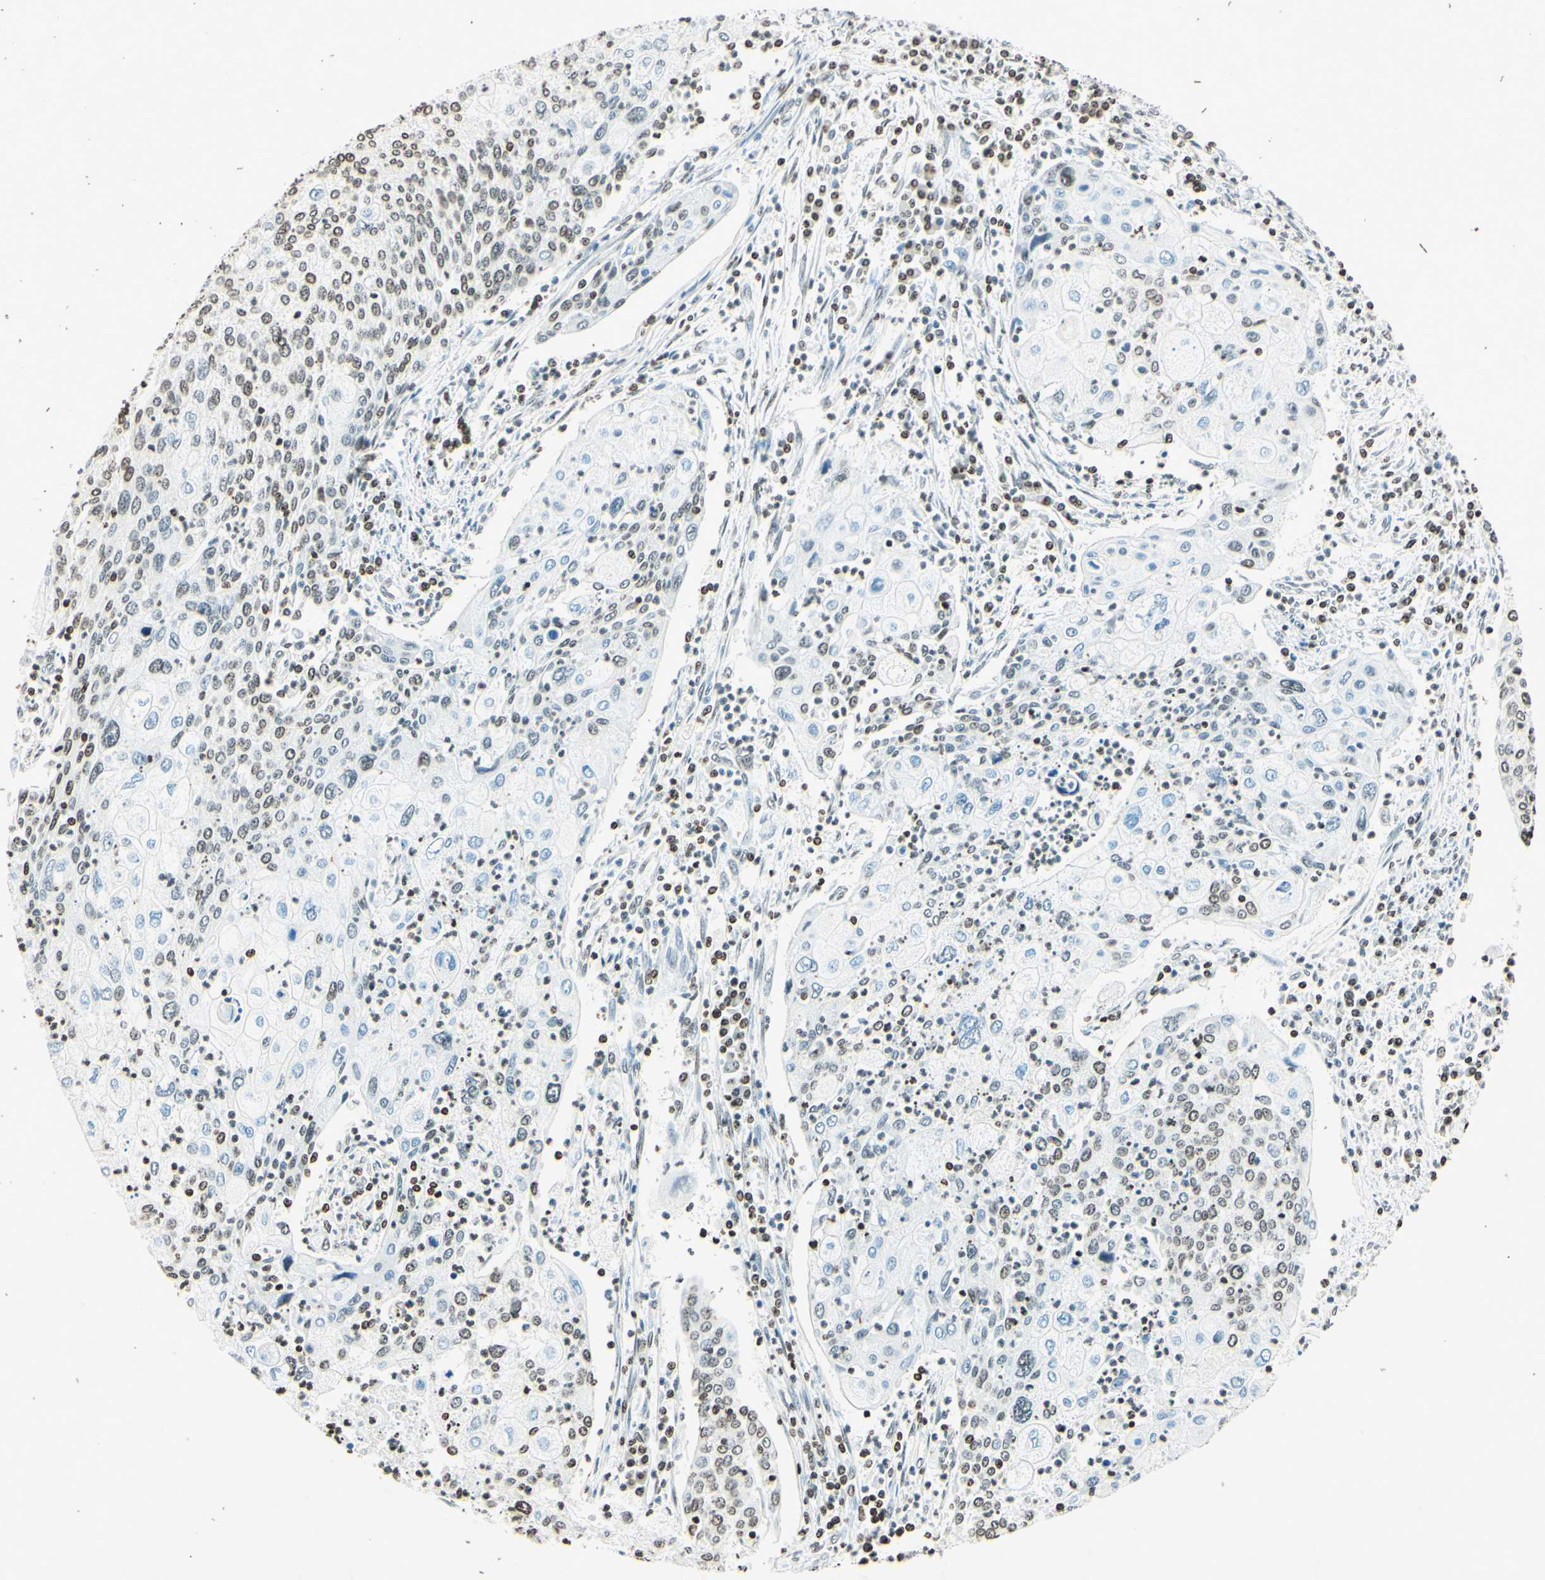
{"staining": {"intensity": "weak", "quantity": "25%-75%", "location": "nuclear"}, "tissue": "cervical cancer", "cell_type": "Tumor cells", "image_type": "cancer", "snomed": [{"axis": "morphology", "description": "Squamous cell carcinoma, NOS"}, {"axis": "topography", "description": "Cervix"}], "caption": "Protein analysis of cervical cancer (squamous cell carcinoma) tissue displays weak nuclear positivity in about 25%-75% of tumor cells.", "gene": "MSH2", "patient": {"sex": "female", "age": 40}}